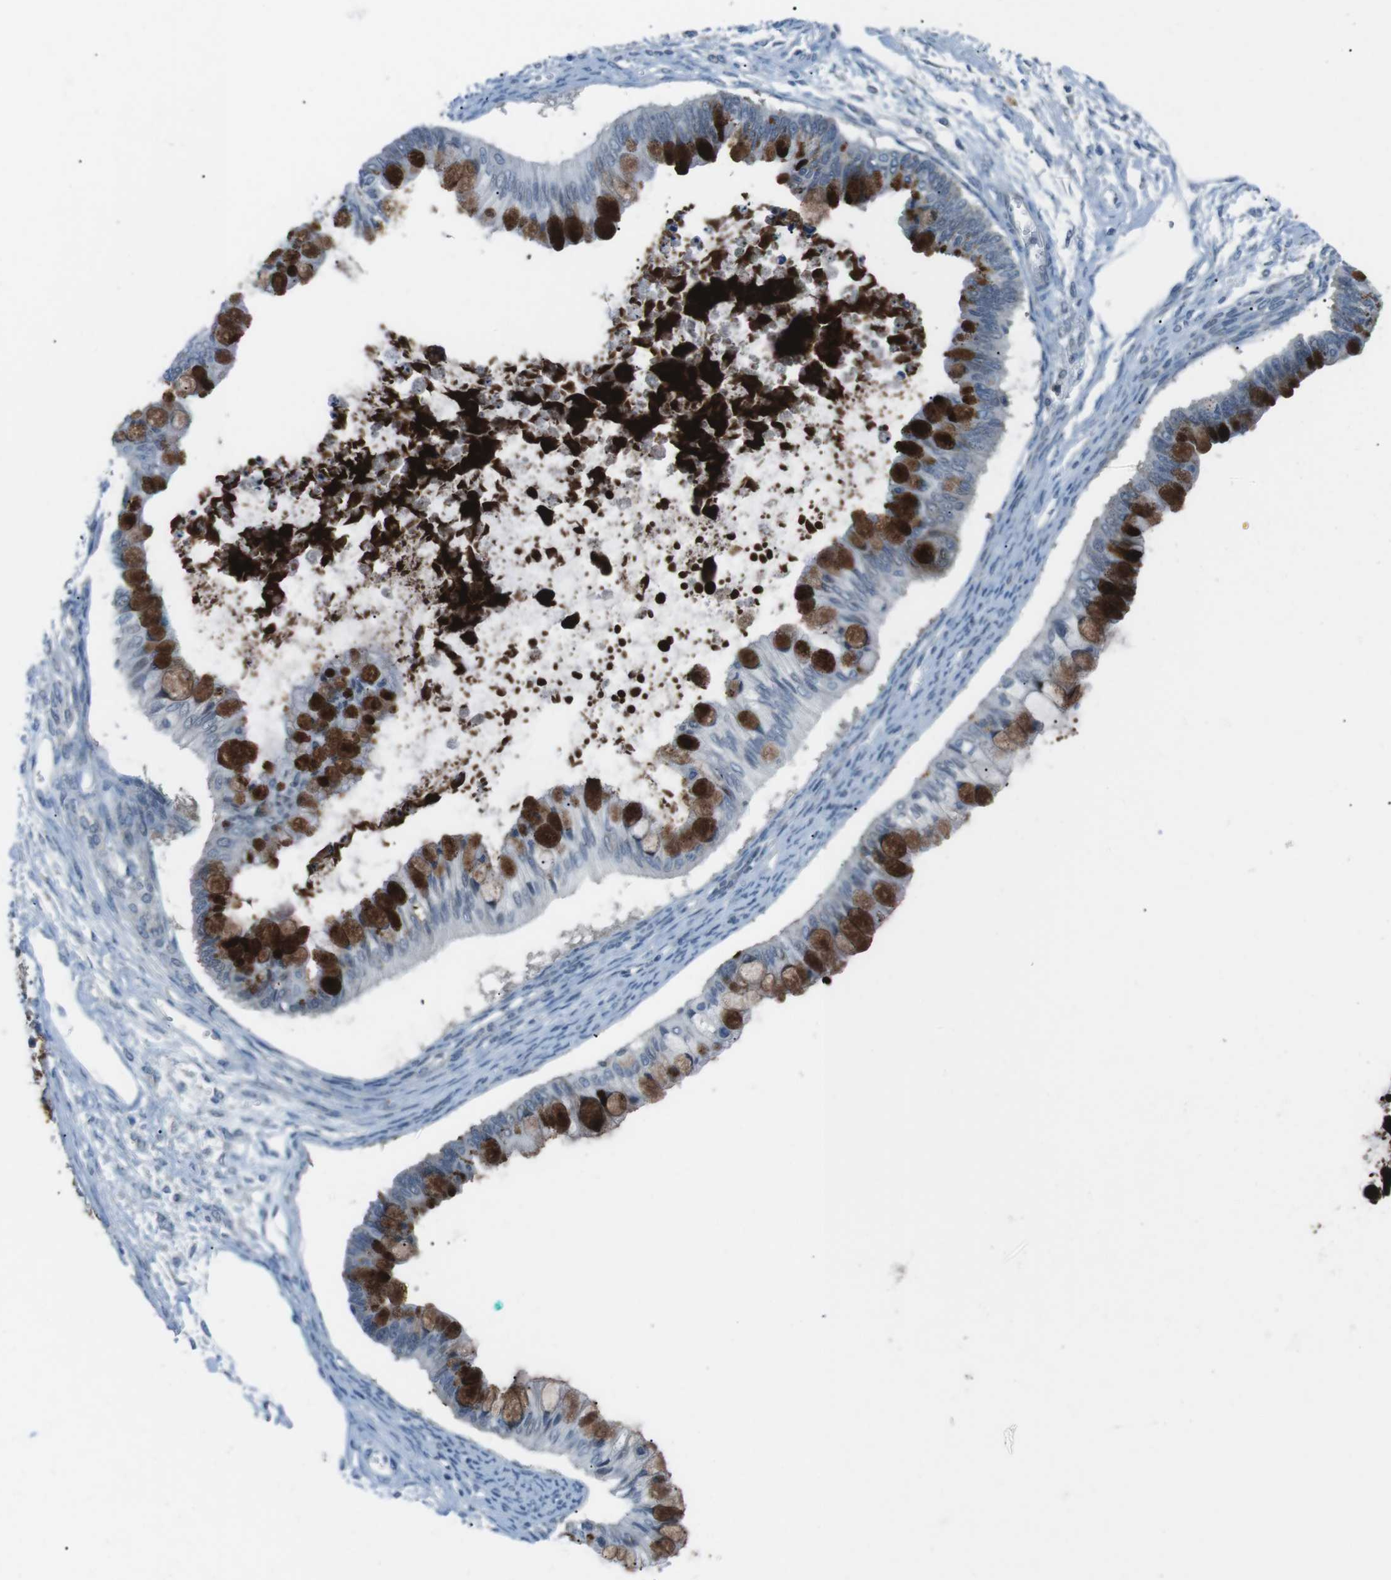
{"staining": {"intensity": "strong", "quantity": ">75%", "location": "cytoplasmic/membranous"}, "tissue": "ovarian cancer", "cell_type": "Tumor cells", "image_type": "cancer", "snomed": [{"axis": "morphology", "description": "Cystadenocarcinoma, mucinous, NOS"}, {"axis": "topography", "description": "Ovary"}], "caption": "This image demonstrates immunohistochemistry staining of human mucinous cystadenocarcinoma (ovarian), with high strong cytoplasmic/membranous expression in about >75% of tumor cells.", "gene": "FCRLA", "patient": {"sex": "female", "age": 57}}